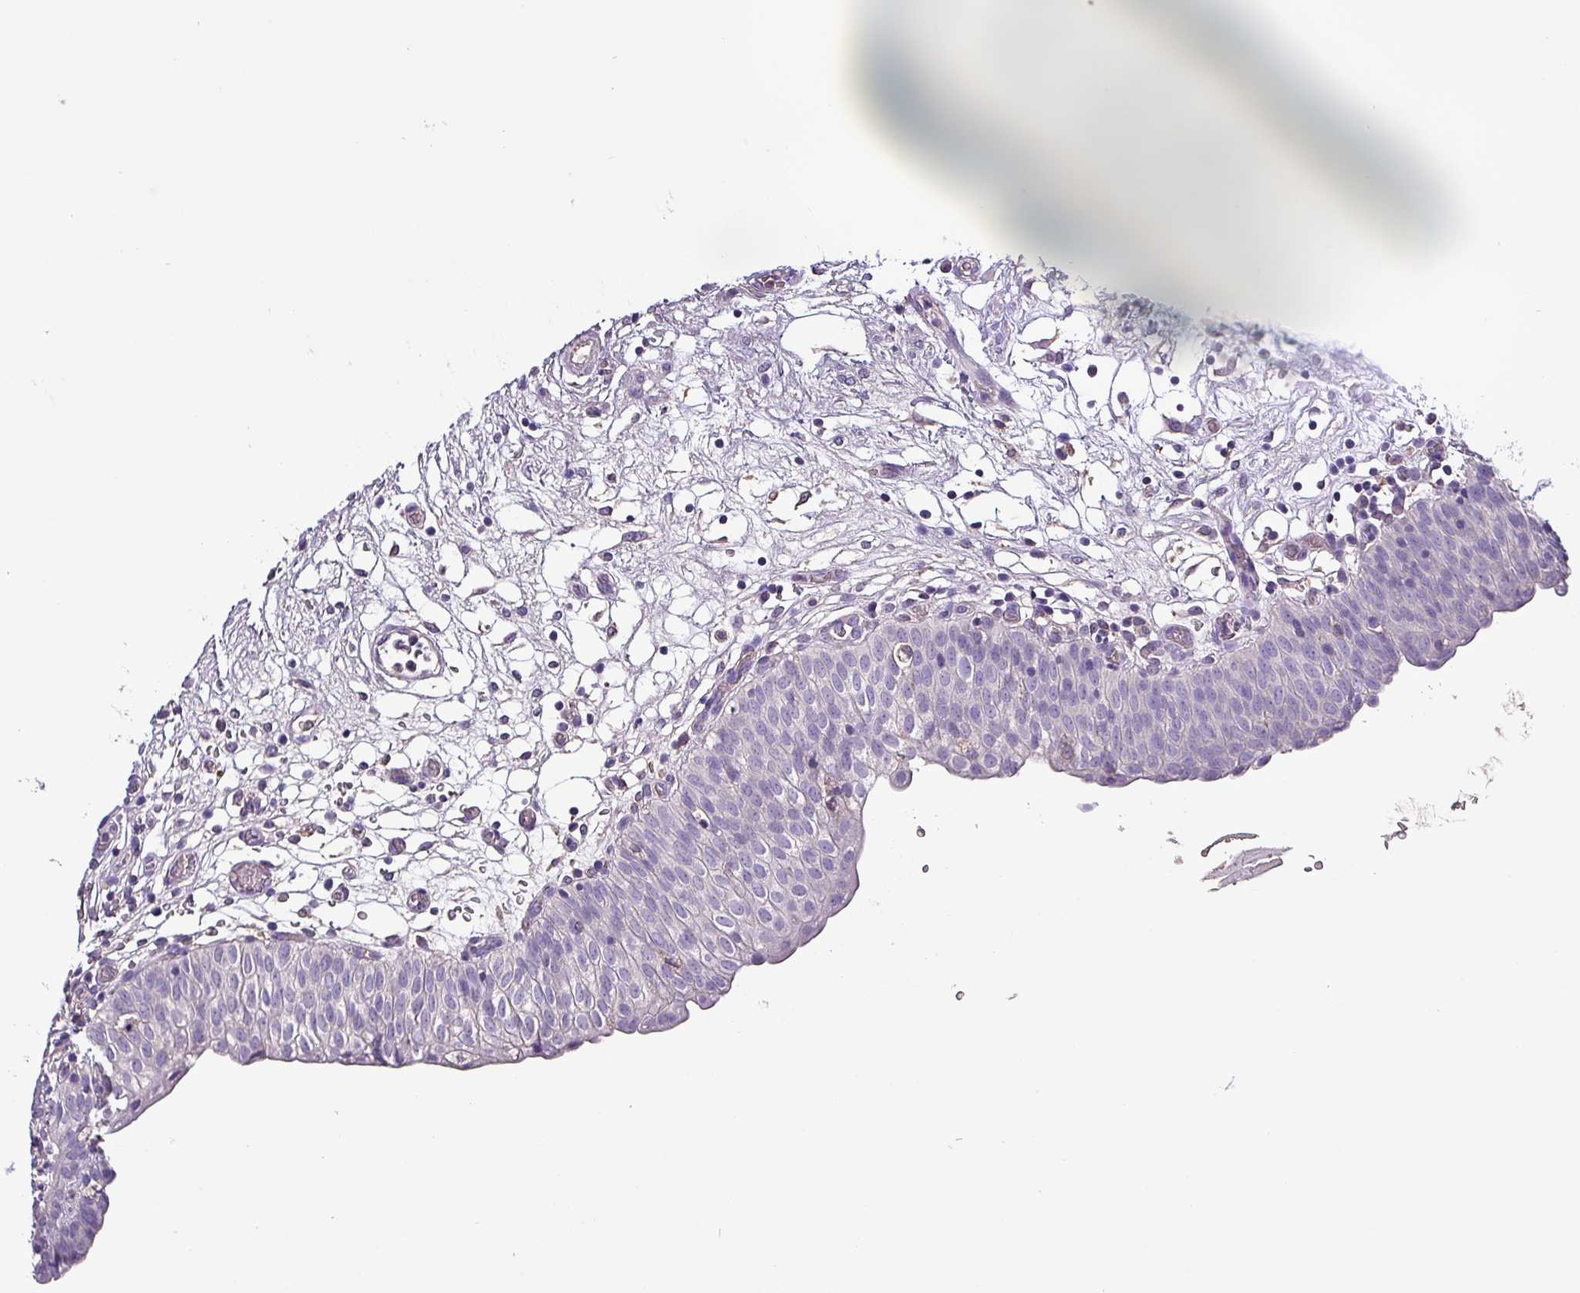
{"staining": {"intensity": "negative", "quantity": "none", "location": "none"}, "tissue": "urinary bladder", "cell_type": "Urothelial cells", "image_type": "normal", "snomed": [{"axis": "morphology", "description": "Normal tissue, NOS"}, {"axis": "topography", "description": "Urinary bladder"}], "caption": "An immunohistochemistry (IHC) micrograph of normal urinary bladder is shown. There is no staining in urothelial cells of urinary bladder. (IHC, brightfield microscopy, high magnification).", "gene": "HTRA4", "patient": {"sex": "male", "age": 55}}